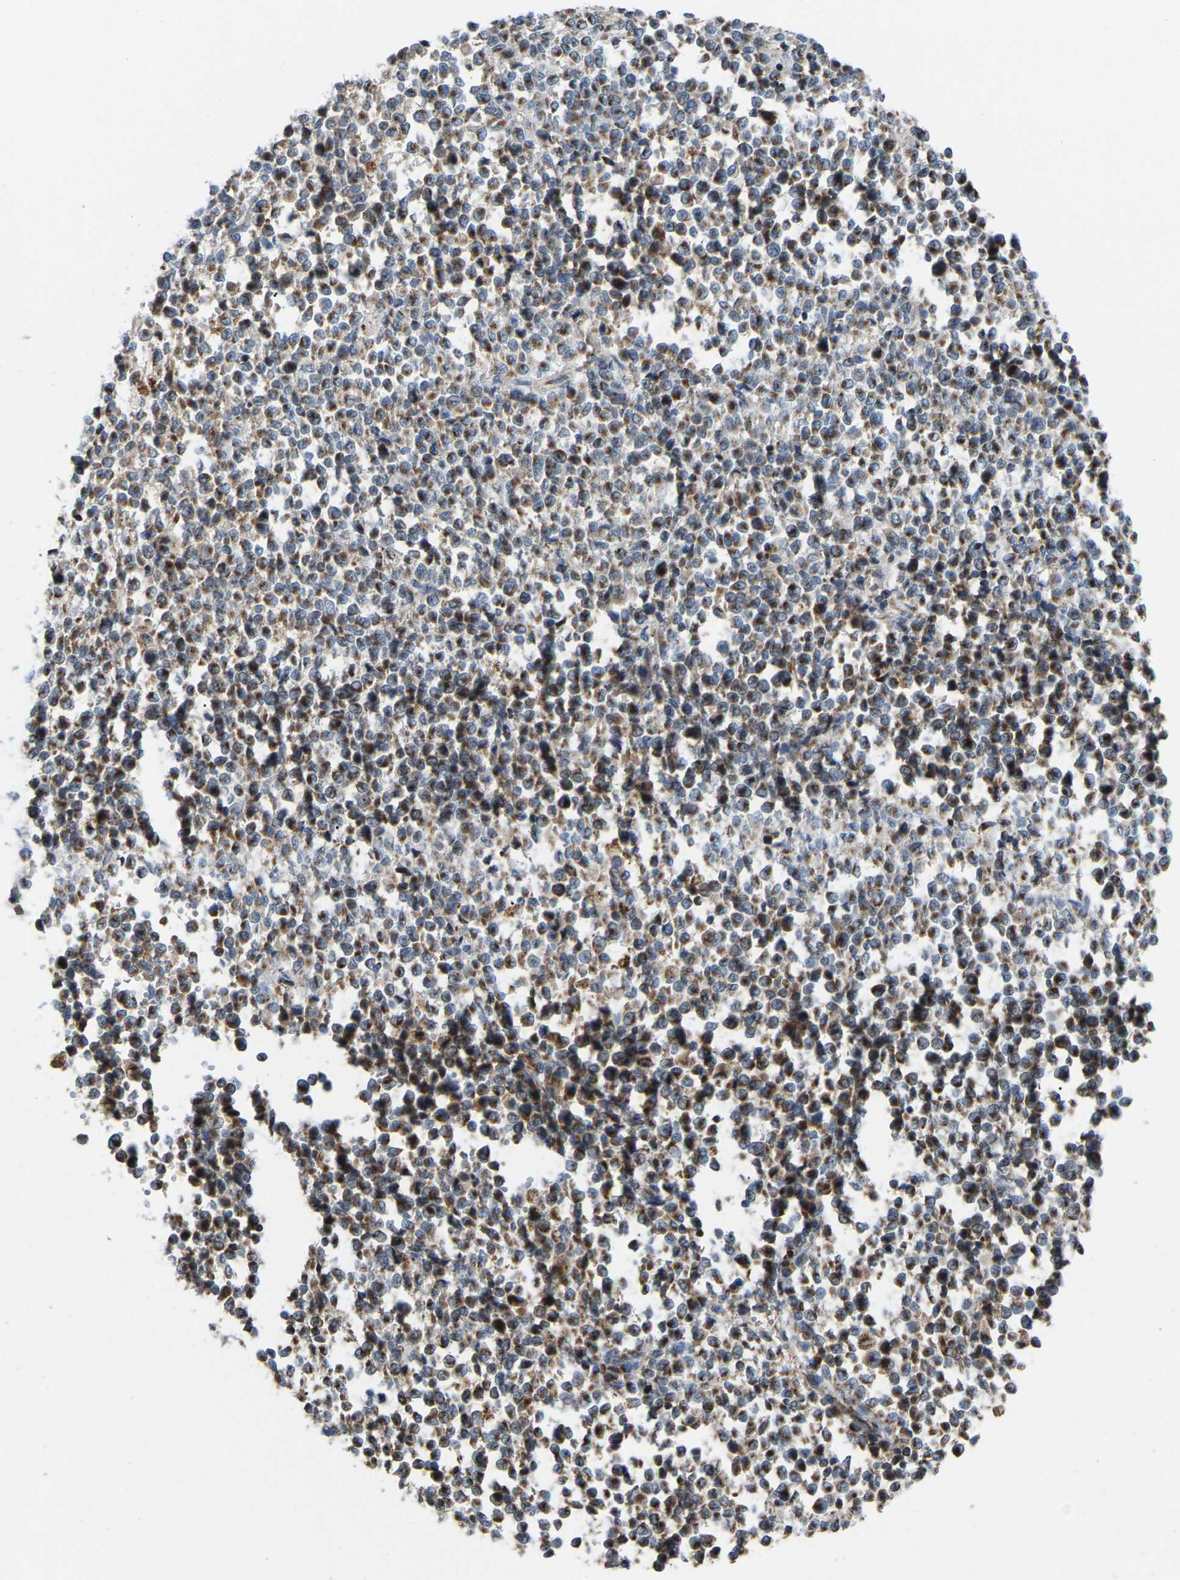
{"staining": {"intensity": "moderate", "quantity": ">75%", "location": "cytoplasmic/membranous"}, "tissue": "melanoma", "cell_type": "Tumor cells", "image_type": "cancer", "snomed": [{"axis": "morphology", "description": "Malignant melanoma, Metastatic site"}, {"axis": "topography", "description": "Pancreas"}], "caption": "High-power microscopy captured an immunohistochemistry histopathology image of malignant melanoma (metastatic site), revealing moderate cytoplasmic/membranous positivity in about >75% of tumor cells.", "gene": "CANT1", "patient": {"sex": "female", "age": 30}}